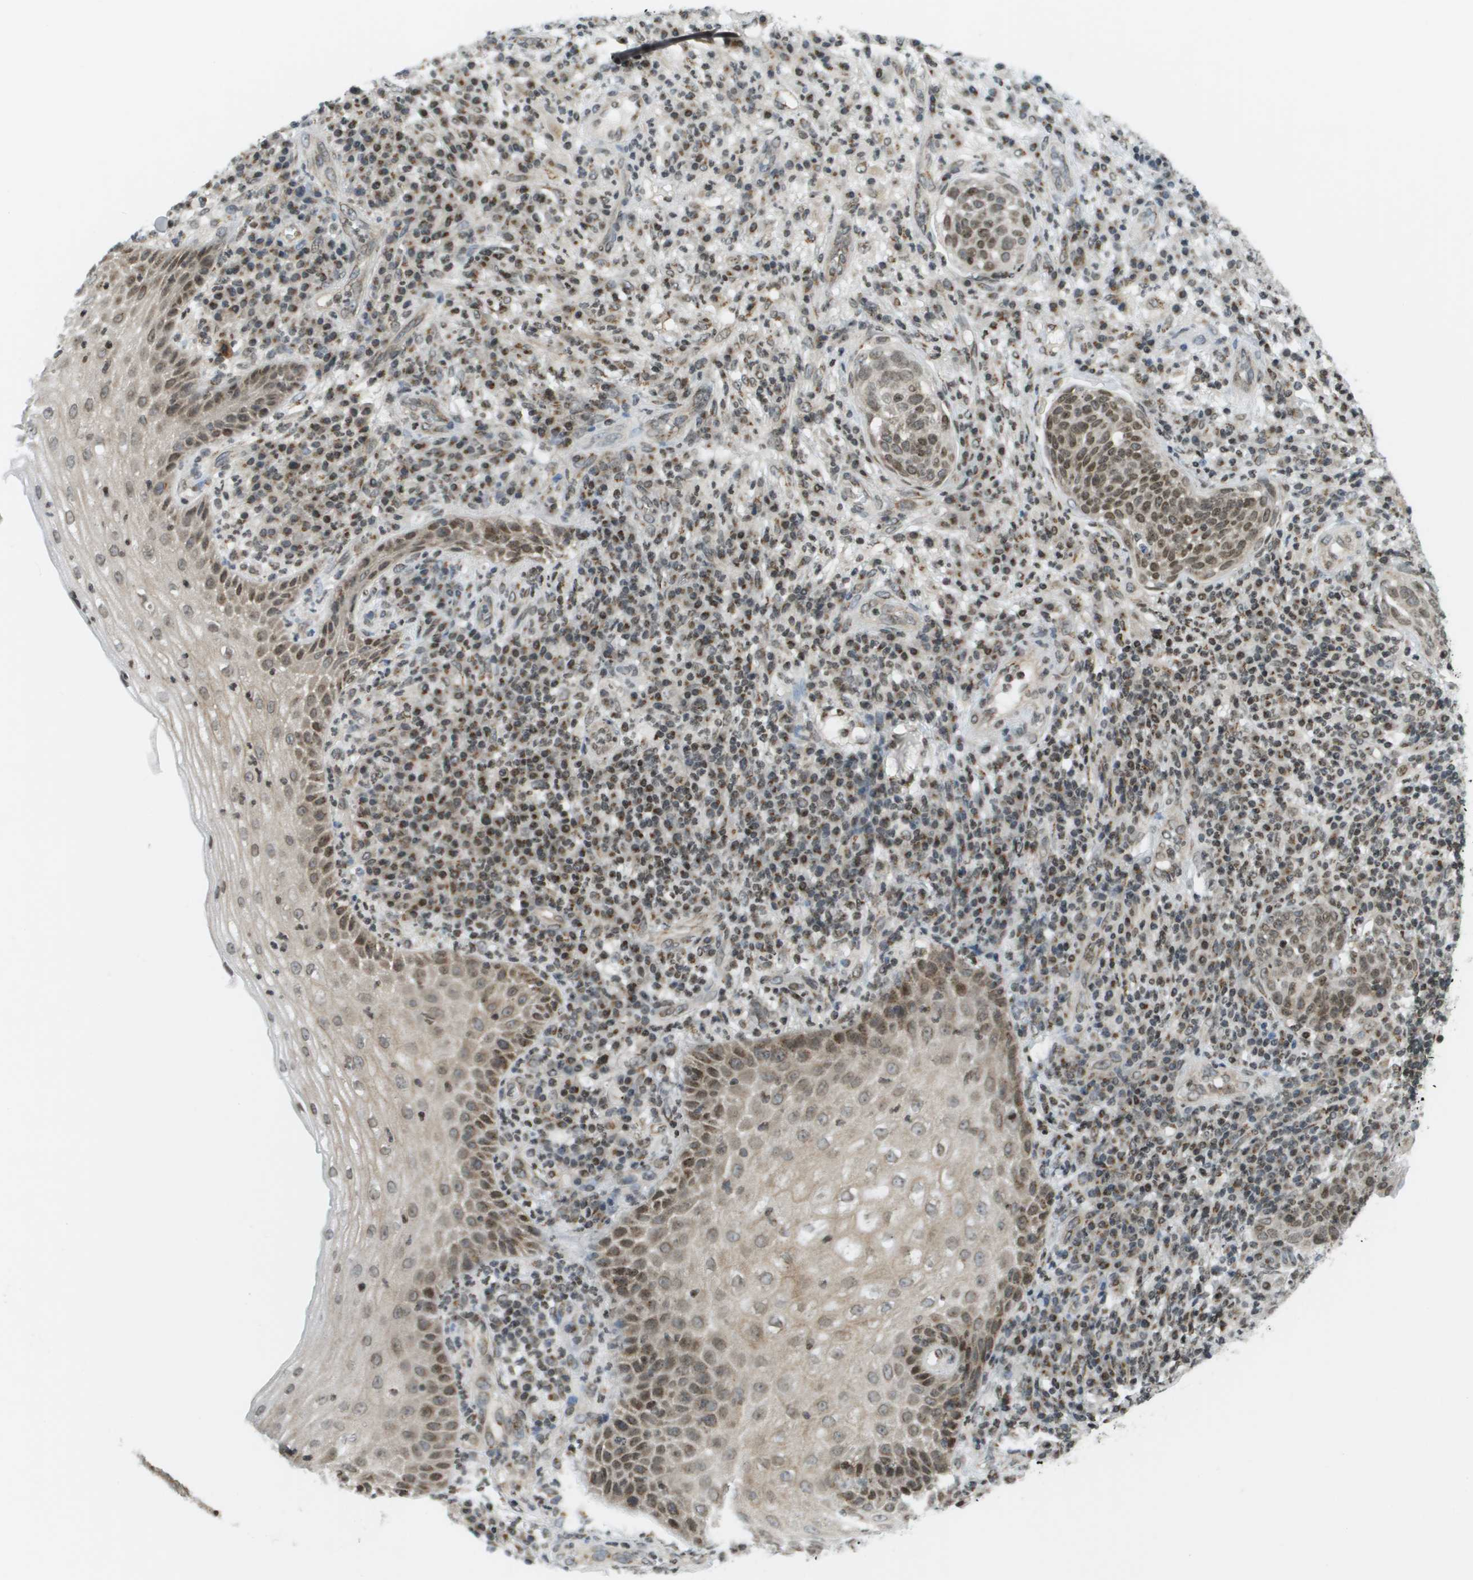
{"staining": {"intensity": "moderate", "quantity": ">75%", "location": "cytoplasmic/membranous,nuclear"}, "tissue": "cervical cancer", "cell_type": "Tumor cells", "image_type": "cancer", "snomed": [{"axis": "morphology", "description": "Squamous cell carcinoma, NOS"}, {"axis": "topography", "description": "Cervix"}], "caption": "High-magnification brightfield microscopy of cervical cancer (squamous cell carcinoma) stained with DAB (3,3'-diaminobenzidine) (brown) and counterstained with hematoxylin (blue). tumor cells exhibit moderate cytoplasmic/membranous and nuclear positivity is identified in about>75% of cells. Immunohistochemistry stains the protein of interest in brown and the nuclei are stained blue.", "gene": "EVC", "patient": {"sex": "female", "age": 34}}